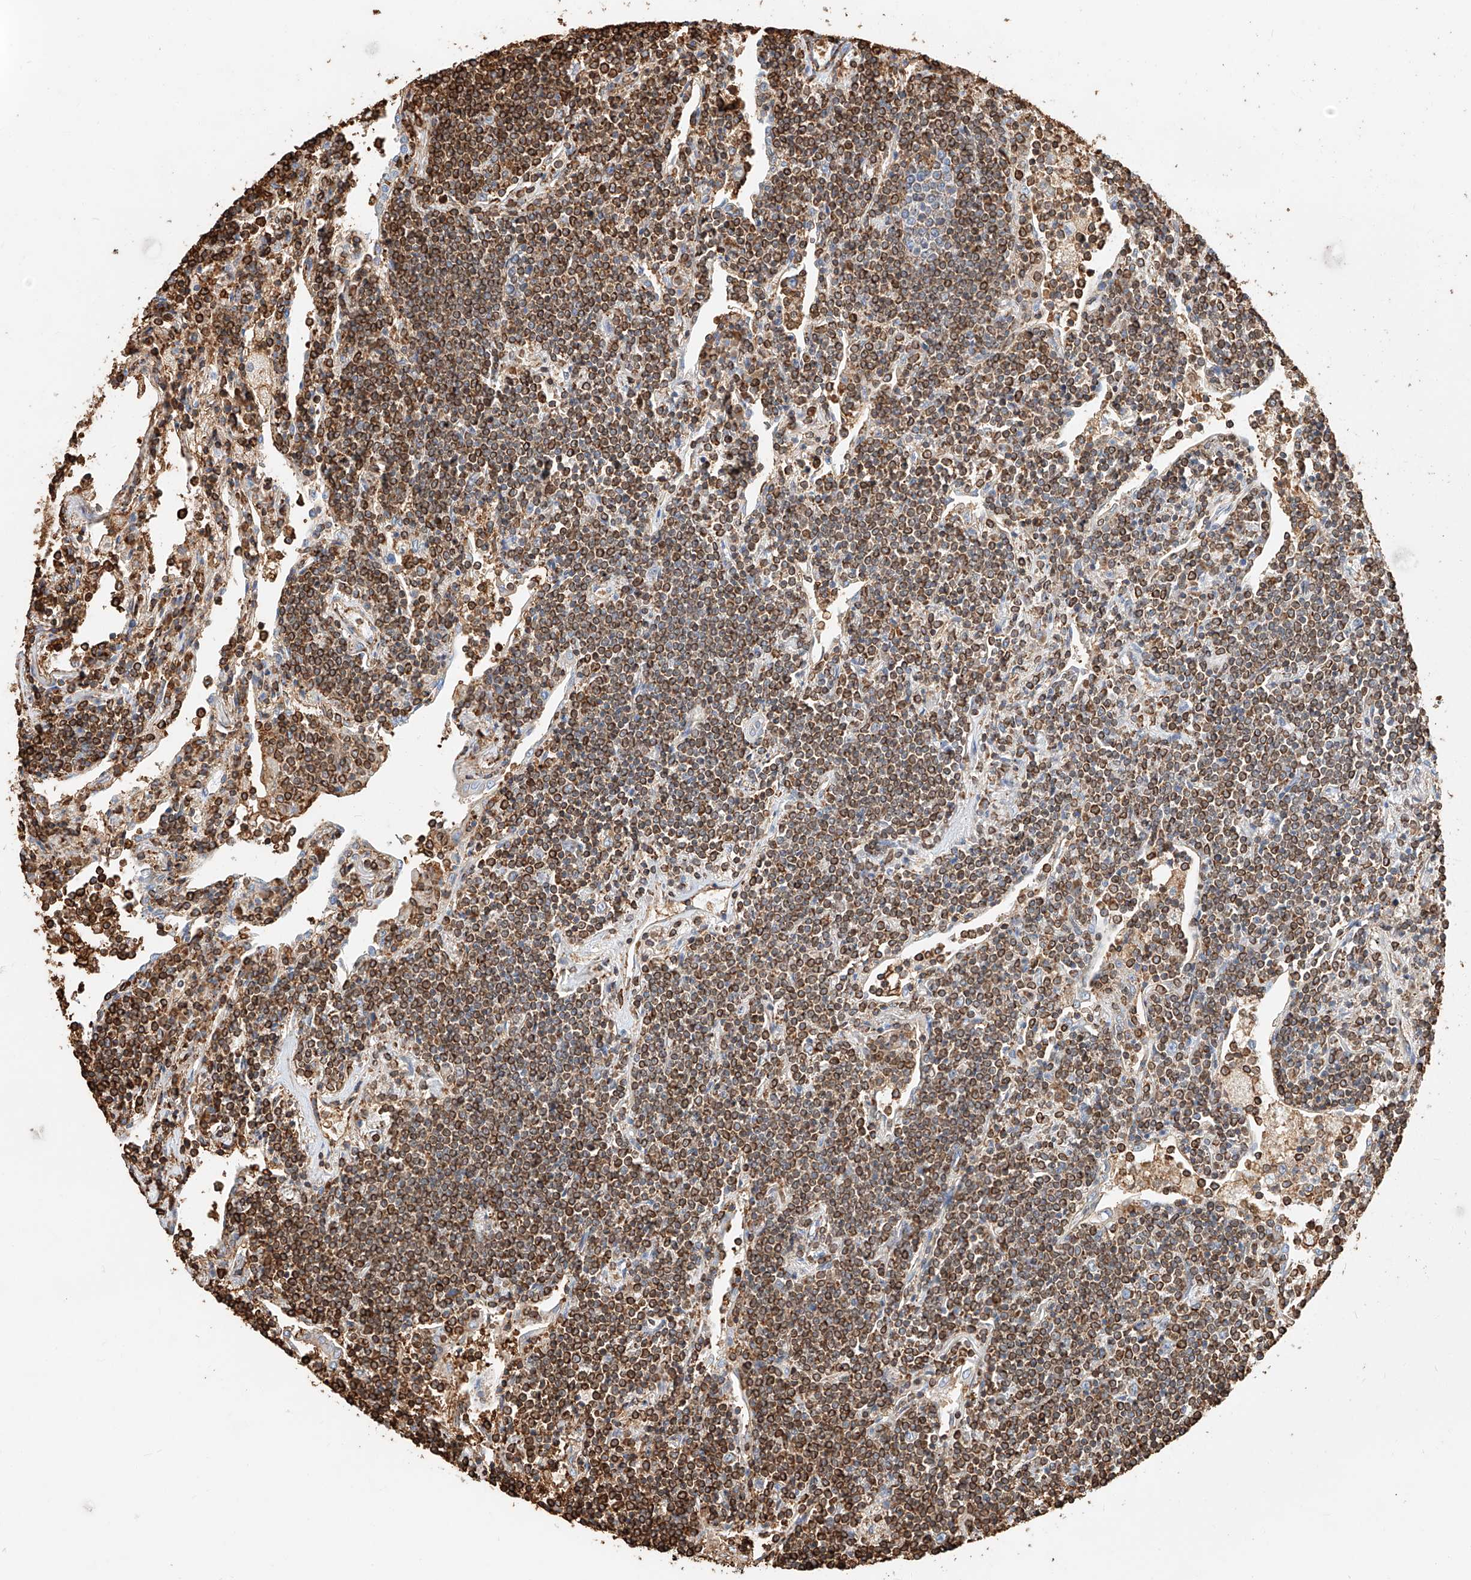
{"staining": {"intensity": "strong", "quantity": ">75%", "location": "cytoplasmic/membranous"}, "tissue": "lymphoma", "cell_type": "Tumor cells", "image_type": "cancer", "snomed": [{"axis": "morphology", "description": "Malignant lymphoma, non-Hodgkin's type, Low grade"}, {"axis": "topography", "description": "Lung"}], "caption": "Human low-grade malignant lymphoma, non-Hodgkin's type stained for a protein (brown) demonstrates strong cytoplasmic/membranous positive staining in about >75% of tumor cells.", "gene": "WFS1", "patient": {"sex": "female", "age": 71}}